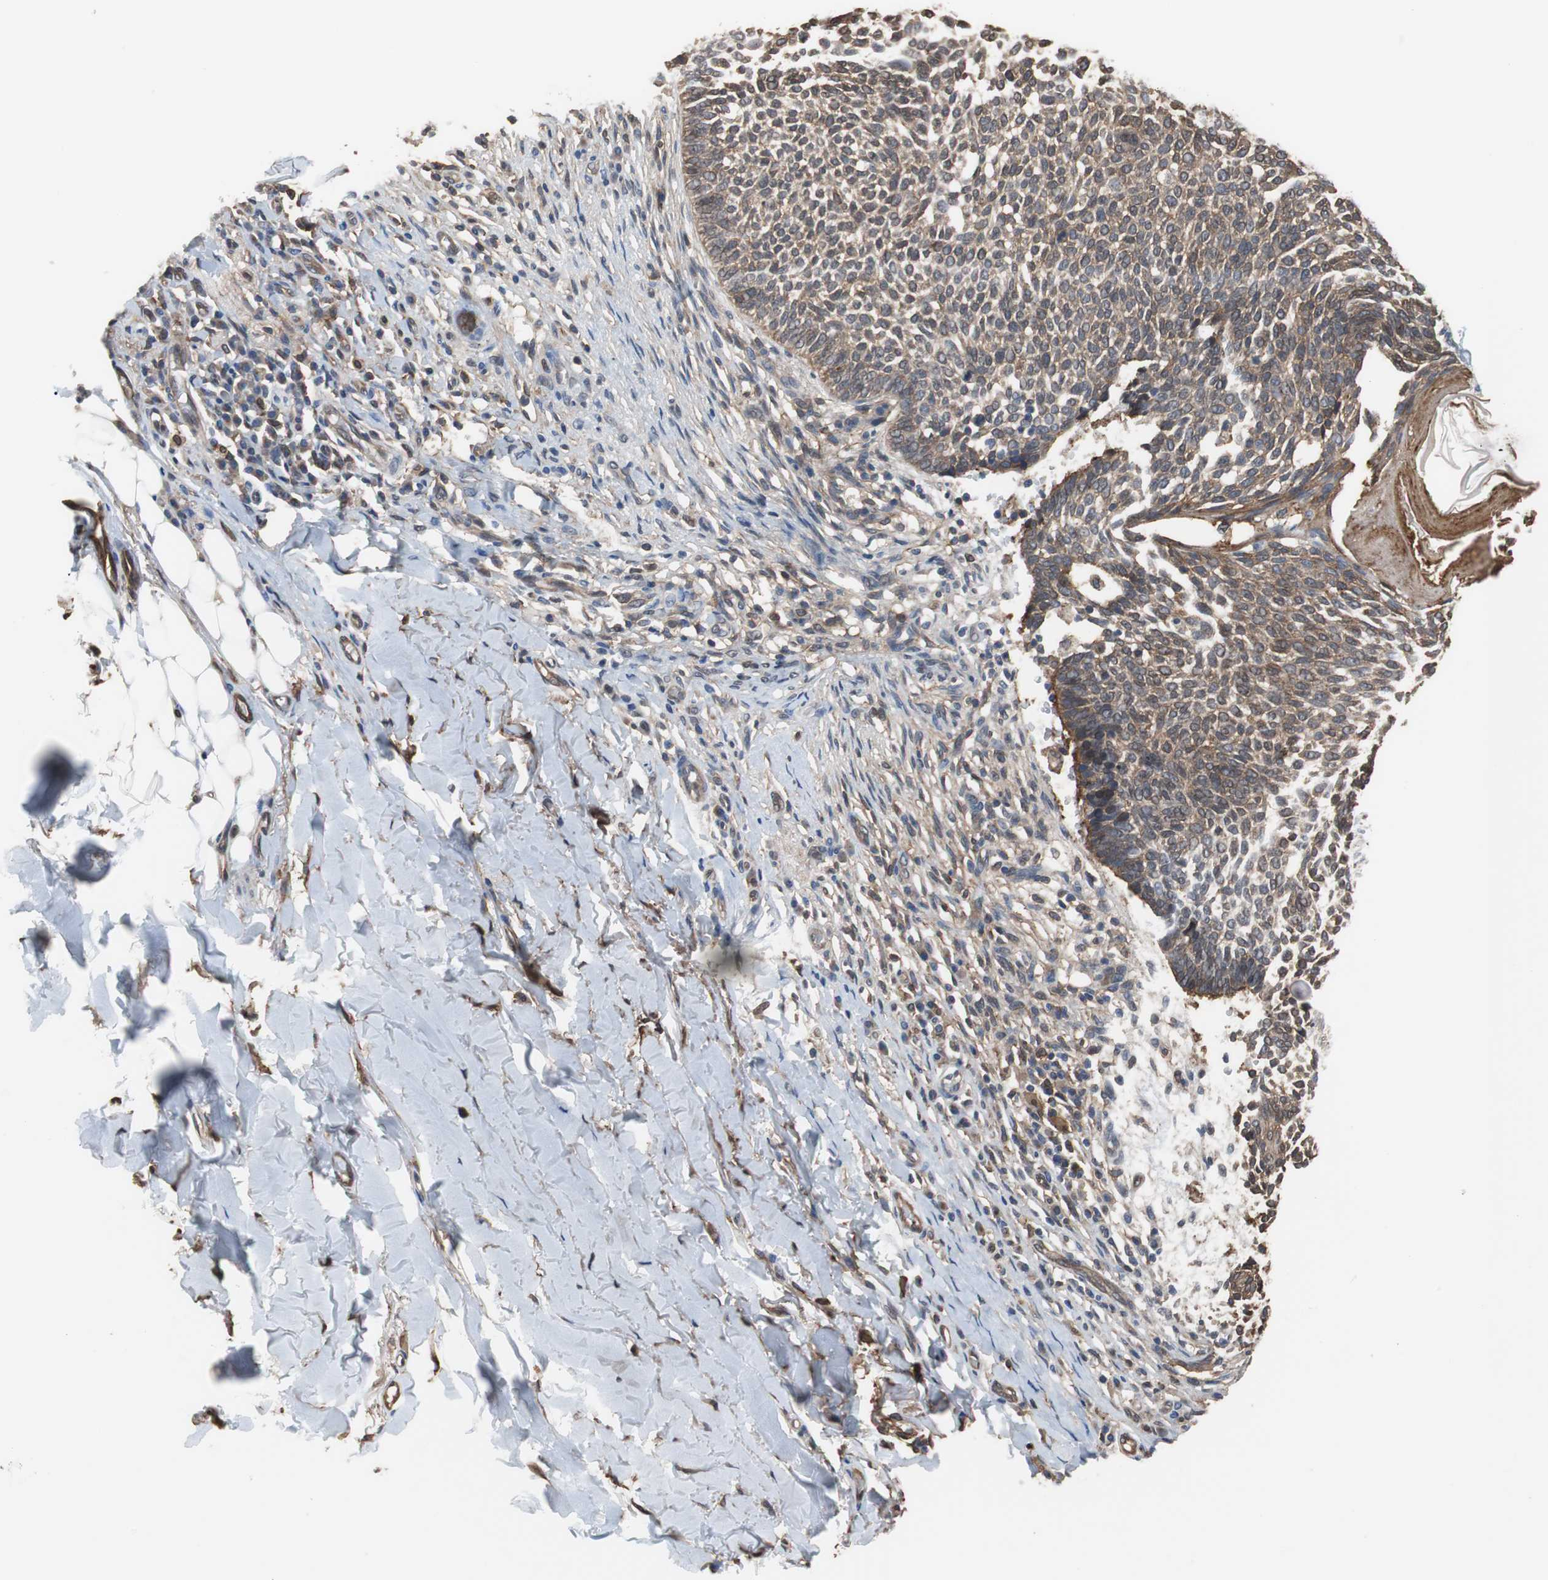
{"staining": {"intensity": "moderate", "quantity": ">75%", "location": "cytoplasmic/membranous"}, "tissue": "skin cancer", "cell_type": "Tumor cells", "image_type": "cancer", "snomed": [{"axis": "morphology", "description": "Normal tissue, NOS"}, {"axis": "morphology", "description": "Basal cell carcinoma"}, {"axis": "topography", "description": "Skin"}], "caption": "Brown immunohistochemical staining in human skin cancer exhibits moderate cytoplasmic/membranous expression in about >75% of tumor cells.", "gene": "ANXA4", "patient": {"sex": "male", "age": 87}}